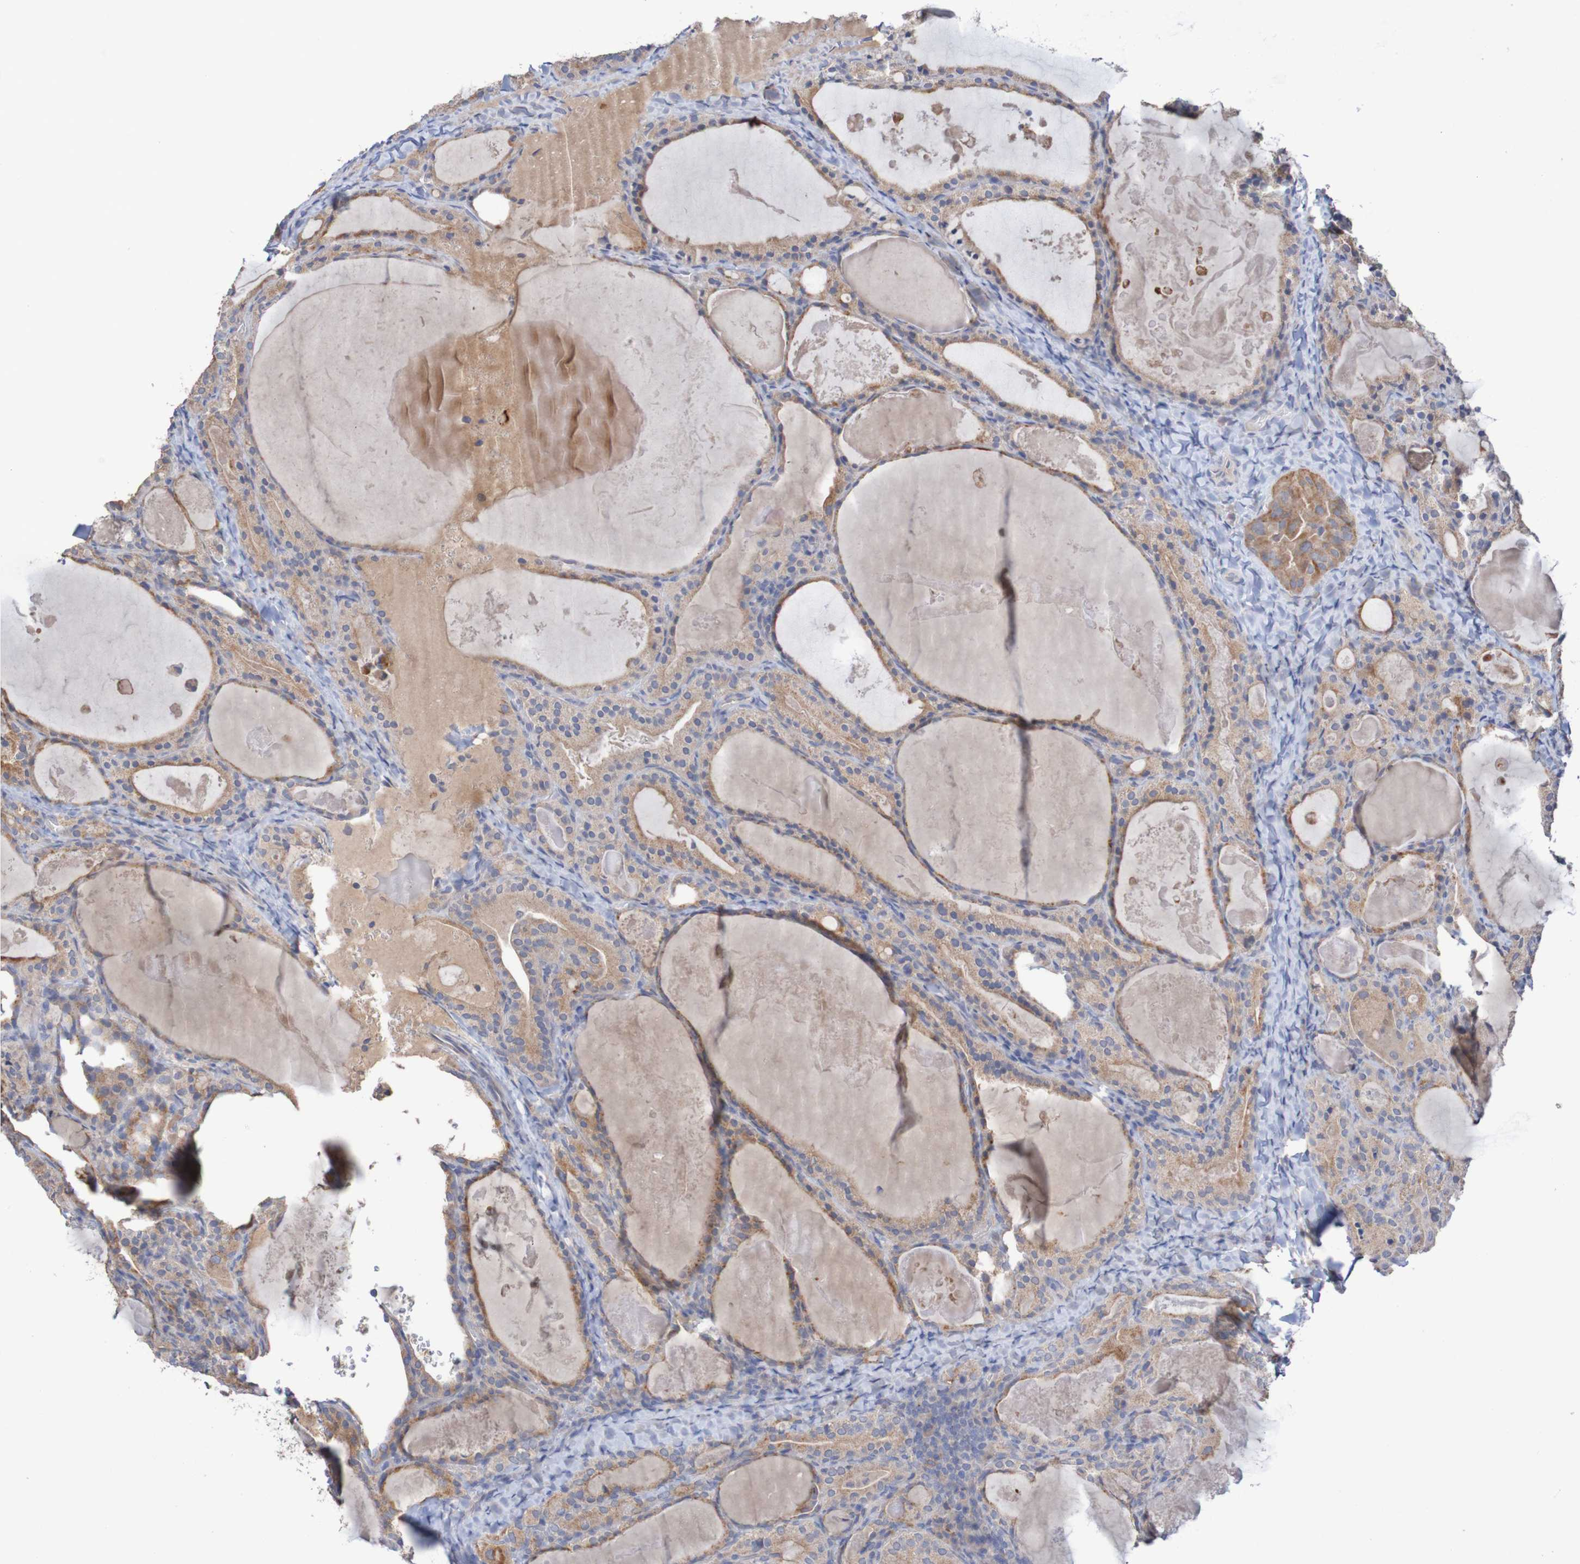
{"staining": {"intensity": "moderate", "quantity": ">75%", "location": "cytoplasmic/membranous"}, "tissue": "thyroid cancer", "cell_type": "Tumor cells", "image_type": "cancer", "snomed": [{"axis": "morphology", "description": "Papillary adenocarcinoma, NOS"}, {"axis": "topography", "description": "Thyroid gland"}], "caption": "About >75% of tumor cells in thyroid papillary adenocarcinoma reveal moderate cytoplasmic/membranous protein expression as visualized by brown immunohistochemical staining.", "gene": "PHYH", "patient": {"sex": "female", "age": 42}}